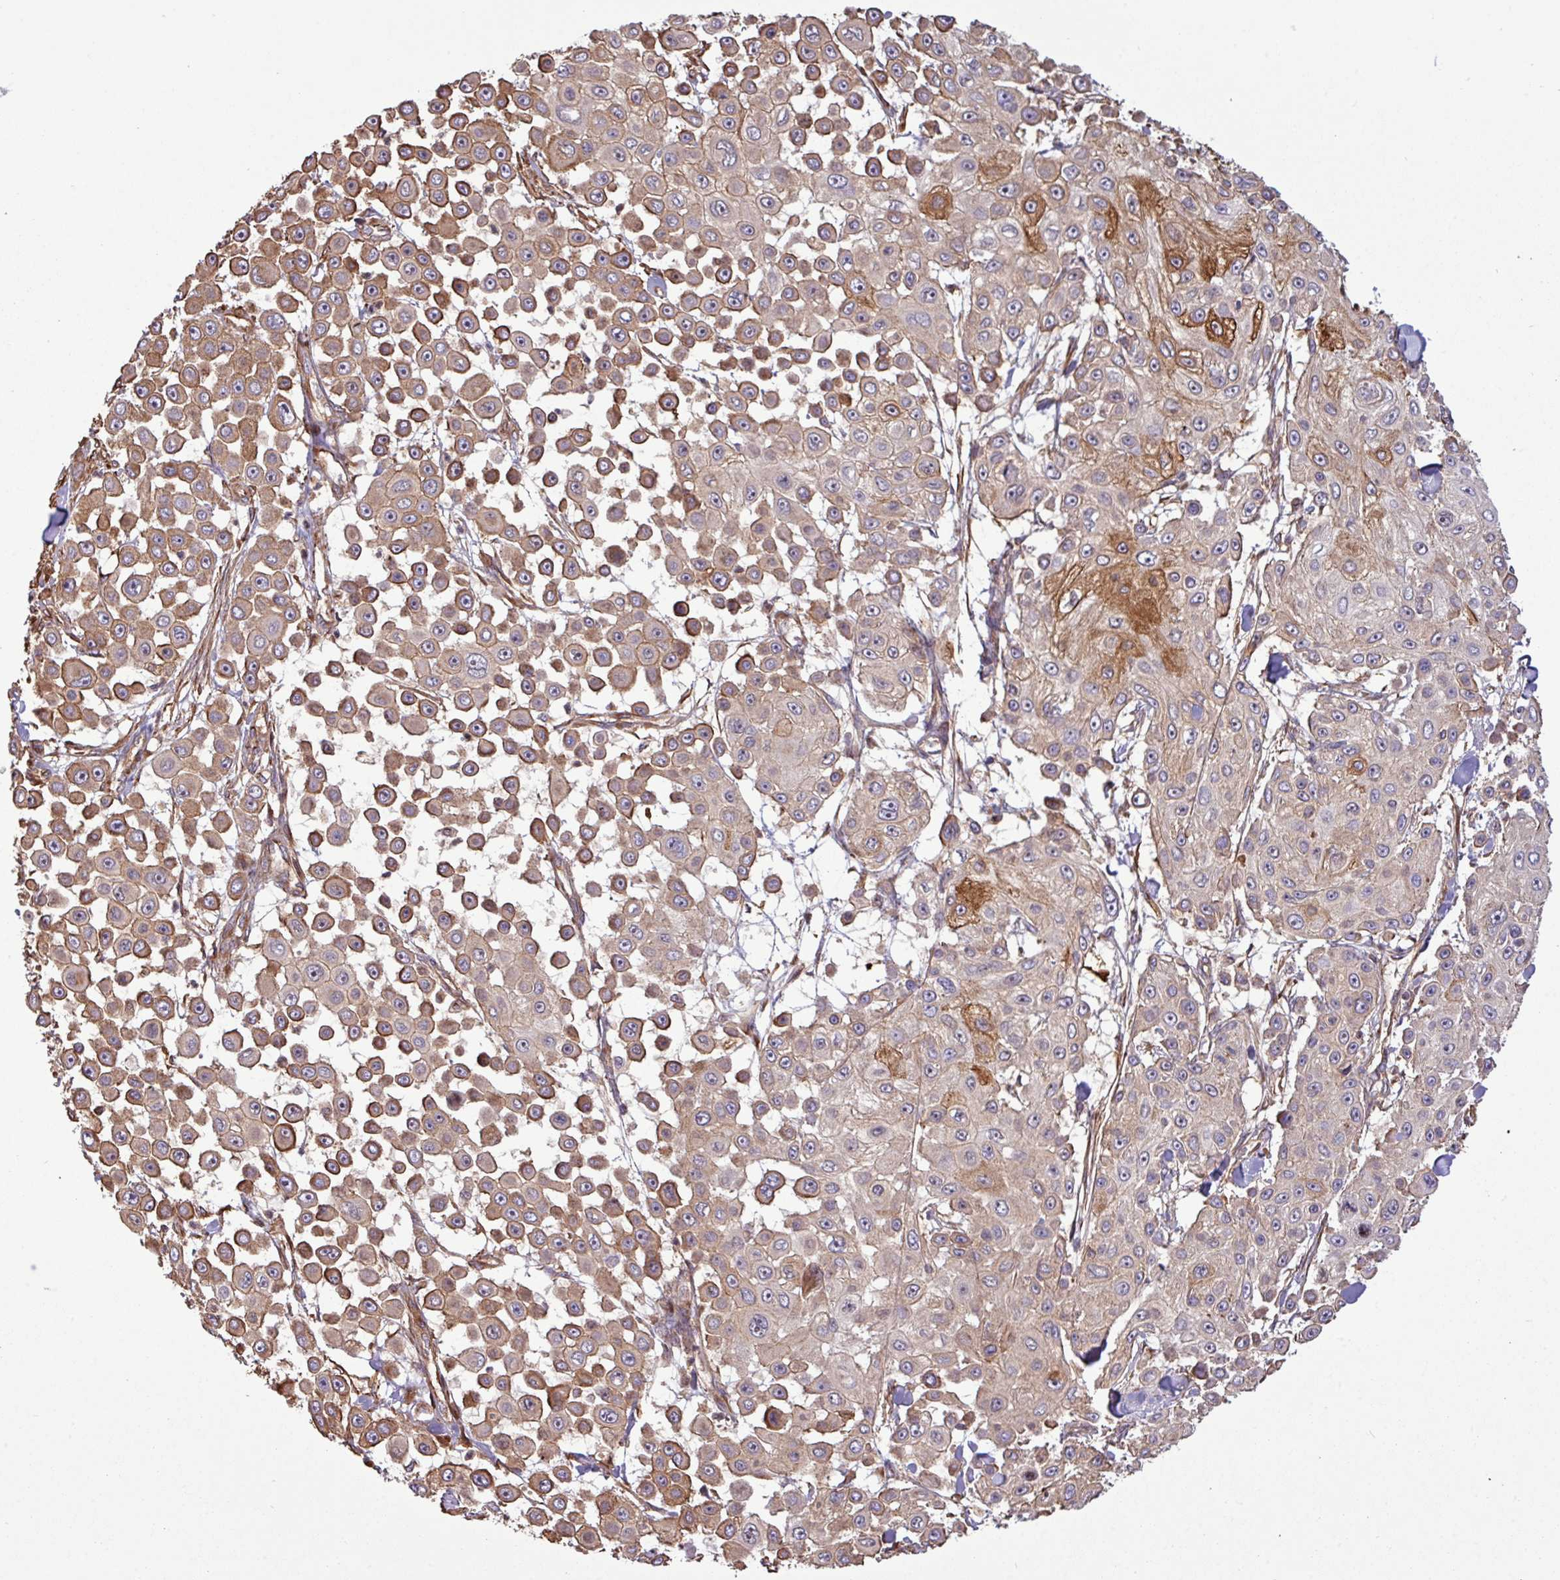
{"staining": {"intensity": "moderate", "quantity": "25%-75%", "location": "cytoplasmic/membranous"}, "tissue": "skin cancer", "cell_type": "Tumor cells", "image_type": "cancer", "snomed": [{"axis": "morphology", "description": "Squamous cell carcinoma, NOS"}, {"axis": "topography", "description": "Skin"}], "caption": "An image of skin squamous cell carcinoma stained for a protein reveals moderate cytoplasmic/membranous brown staining in tumor cells. (brown staining indicates protein expression, while blue staining denotes nuclei).", "gene": "ZNF300", "patient": {"sex": "male", "age": 67}}